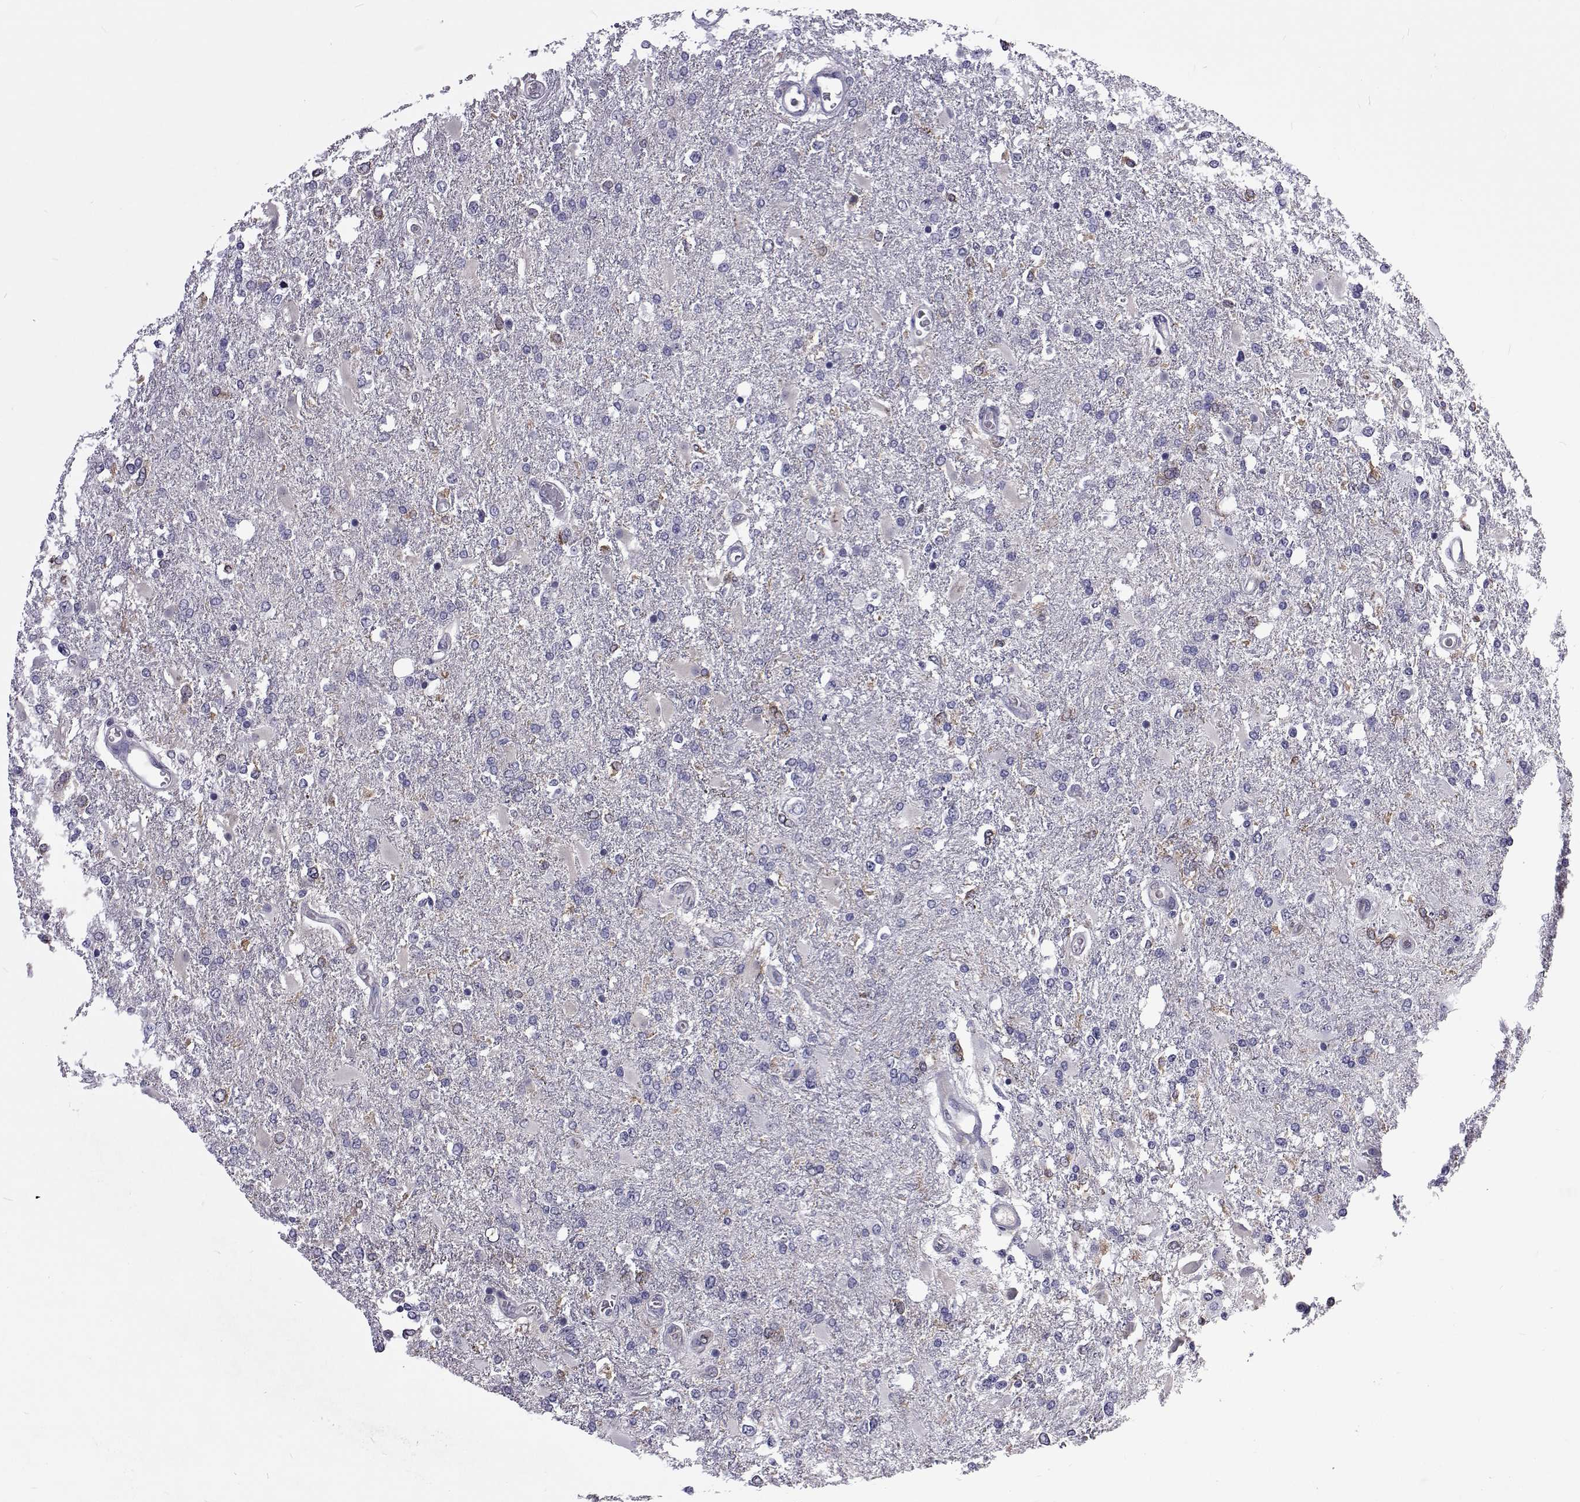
{"staining": {"intensity": "negative", "quantity": "none", "location": "none"}, "tissue": "glioma", "cell_type": "Tumor cells", "image_type": "cancer", "snomed": [{"axis": "morphology", "description": "Glioma, malignant, High grade"}, {"axis": "topography", "description": "Cerebral cortex"}], "caption": "Immunohistochemical staining of human malignant glioma (high-grade) exhibits no significant expression in tumor cells.", "gene": "TCF15", "patient": {"sex": "male", "age": 79}}